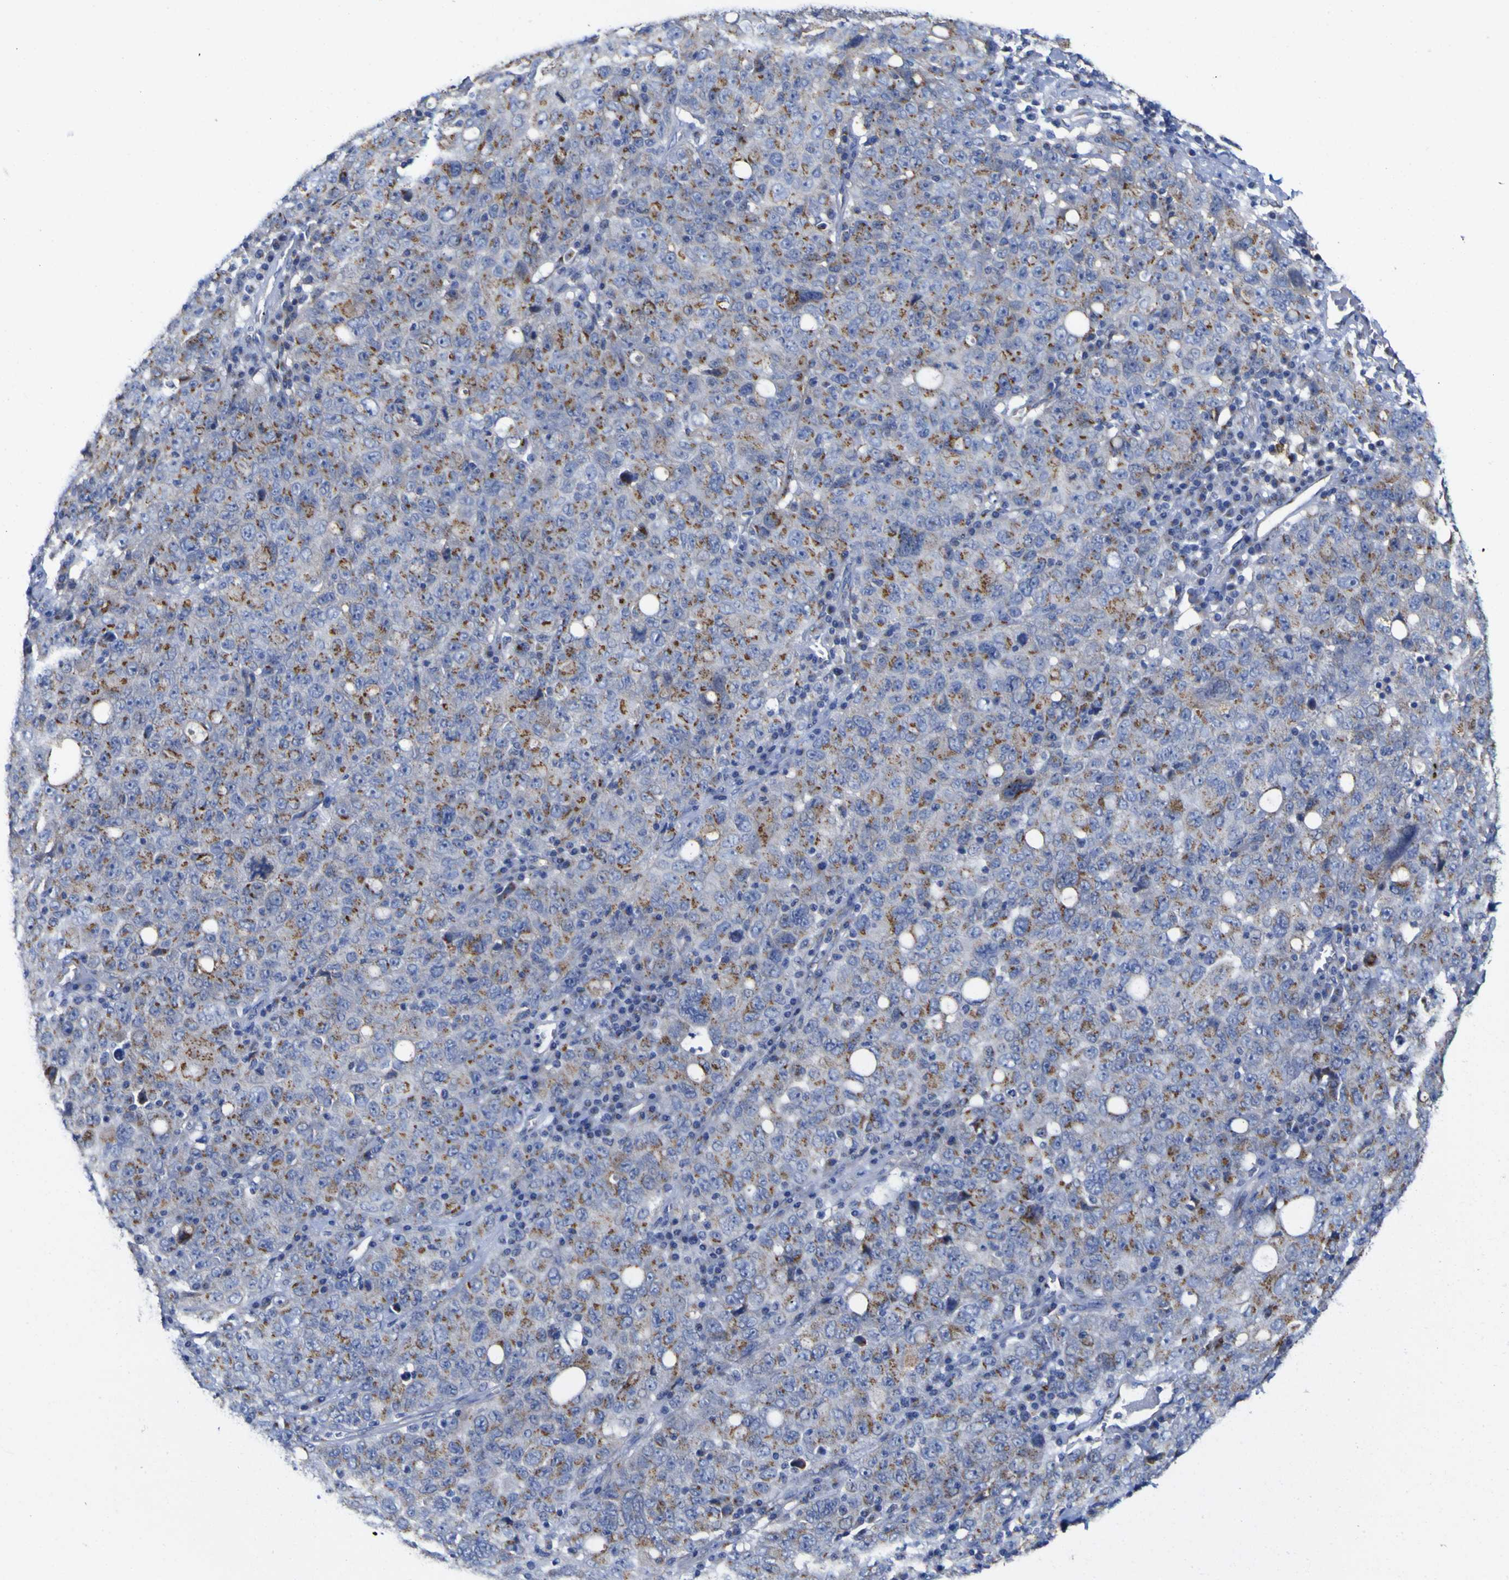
{"staining": {"intensity": "moderate", "quantity": "25%-75%", "location": "cytoplasmic/membranous"}, "tissue": "ovarian cancer", "cell_type": "Tumor cells", "image_type": "cancer", "snomed": [{"axis": "morphology", "description": "Carcinoma, endometroid"}, {"axis": "topography", "description": "Ovary"}], "caption": "This histopathology image reveals ovarian cancer (endometroid carcinoma) stained with IHC to label a protein in brown. The cytoplasmic/membranous of tumor cells show moderate positivity for the protein. Nuclei are counter-stained blue.", "gene": "GOLM1", "patient": {"sex": "female", "age": 62}}